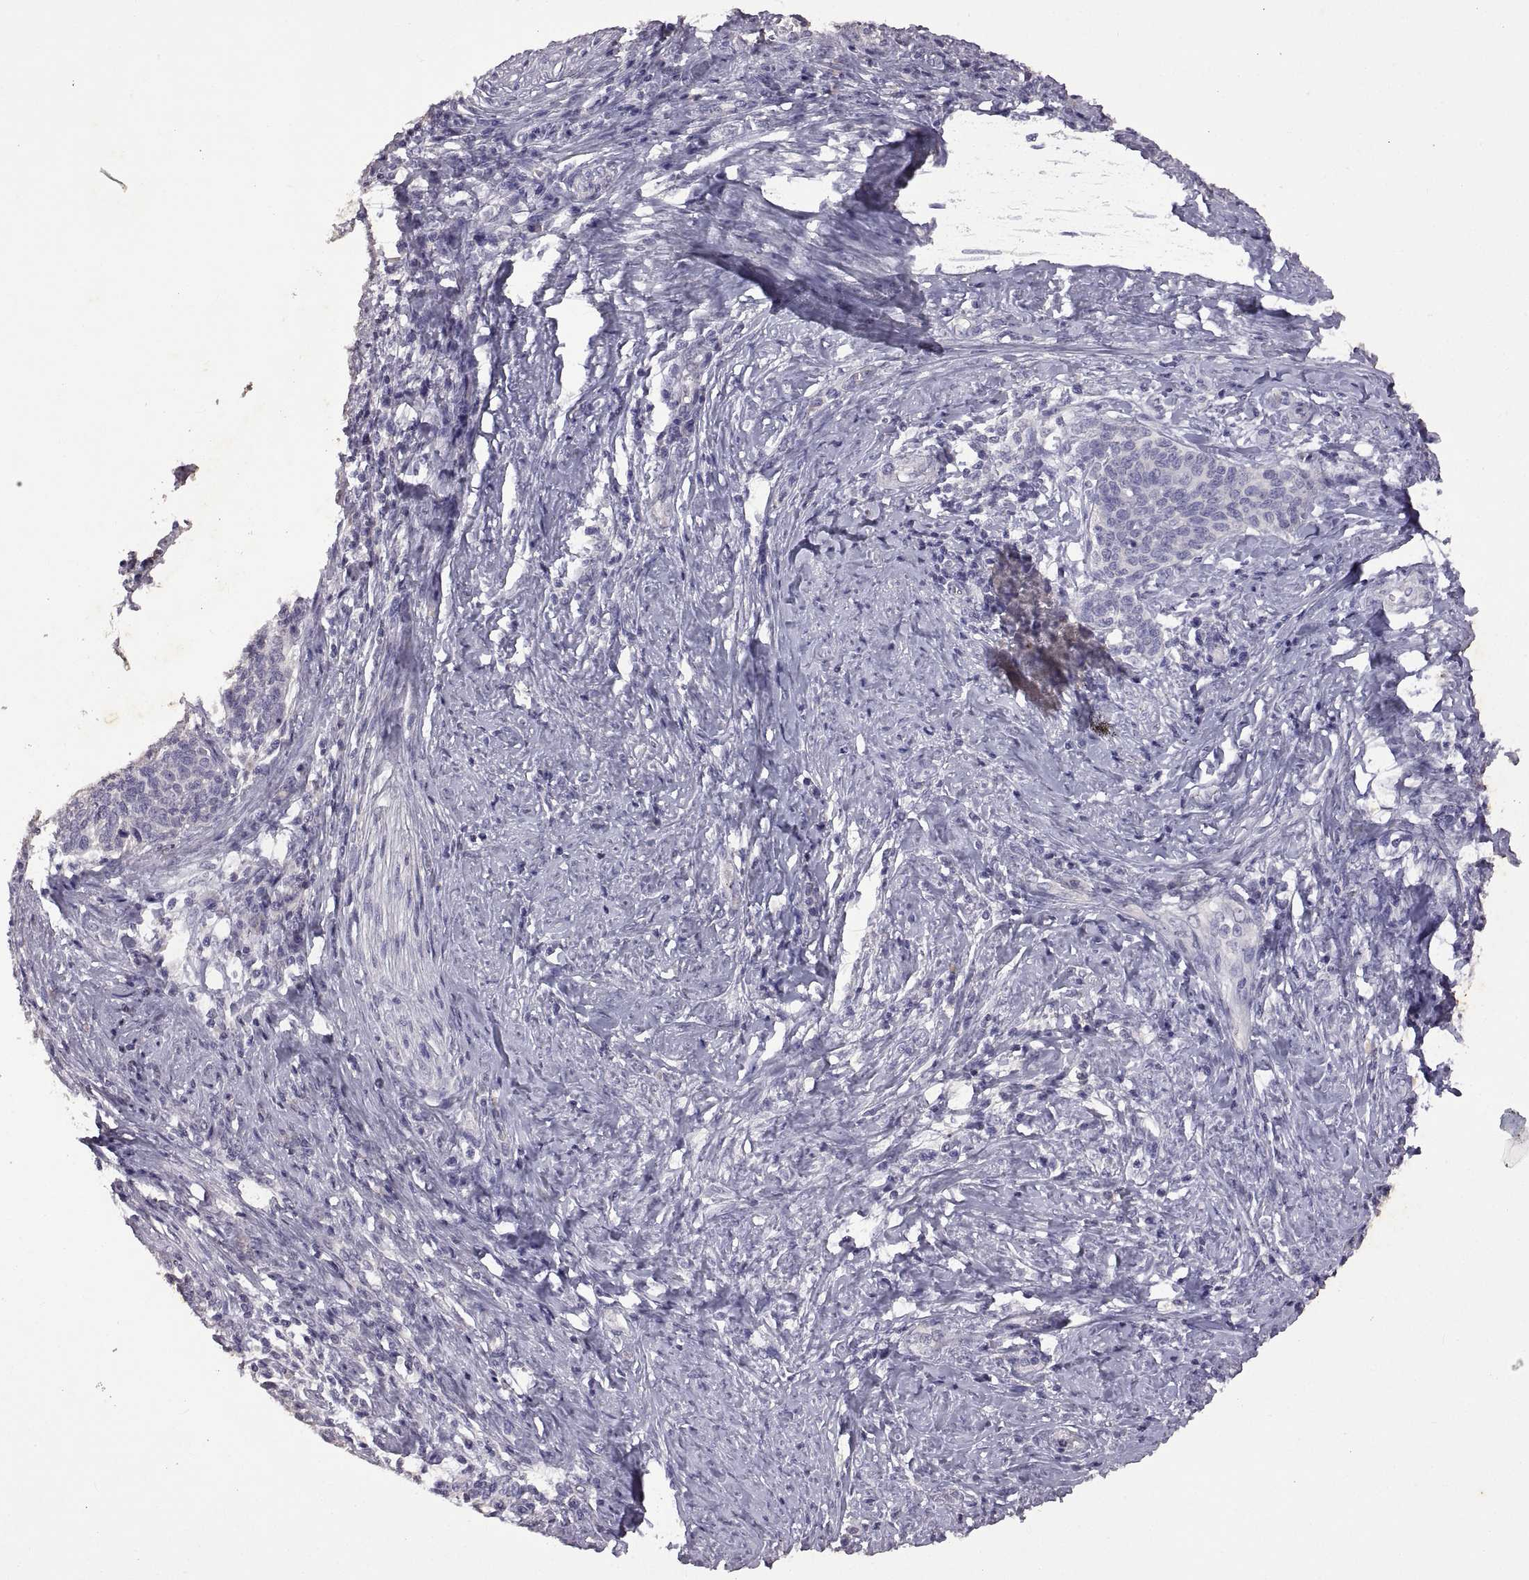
{"staining": {"intensity": "negative", "quantity": "none", "location": "none"}, "tissue": "cervical cancer", "cell_type": "Tumor cells", "image_type": "cancer", "snomed": [{"axis": "morphology", "description": "Squamous cell carcinoma, NOS"}, {"axis": "topography", "description": "Cervix"}], "caption": "IHC photomicrograph of cervical squamous cell carcinoma stained for a protein (brown), which reveals no expression in tumor cells.", "gene": "DEFB136", "patient": {"sex": "female", "age": 39}}